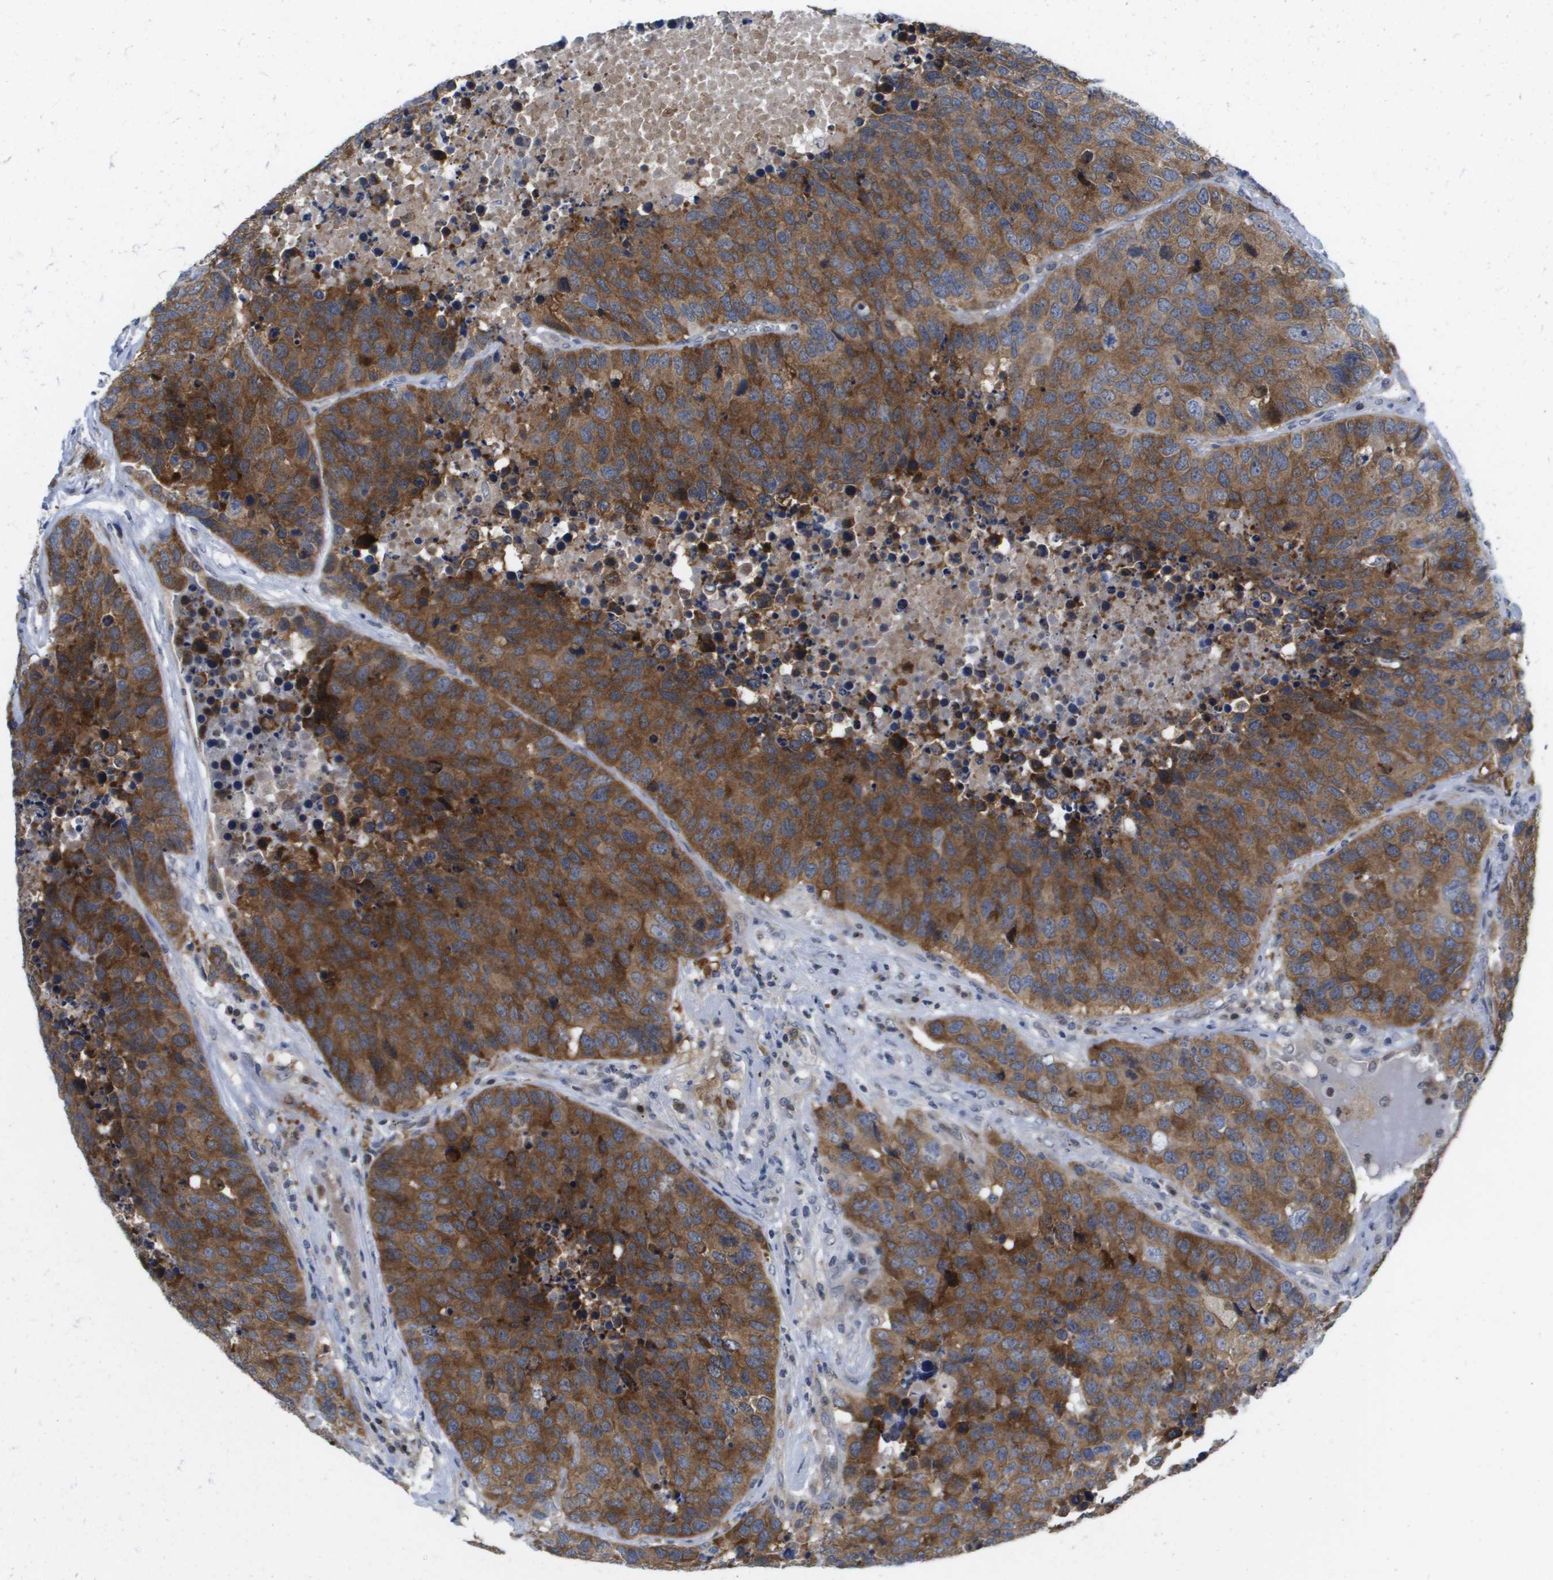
{"staining": {"intensity": "strong", "quantity": ">75%", "location": "cytoplasmic/membranous"}, "tissue": "carcinoid", "cell_type": "Tumor cells", "image_type": "cancer", "snomed": [{"axis": "morphology", "description": "Carcinoid, malignant, NOS"}, {"axis": "topography", "description": "Lung"}], "caption": "A high amount of strong cytoplasmic/membranous expression is seen in approximately >75% of tumor cells in carcinoid tissue.", "gene": "FKBP4", "patient": {"sex": "male", "age": 60}}